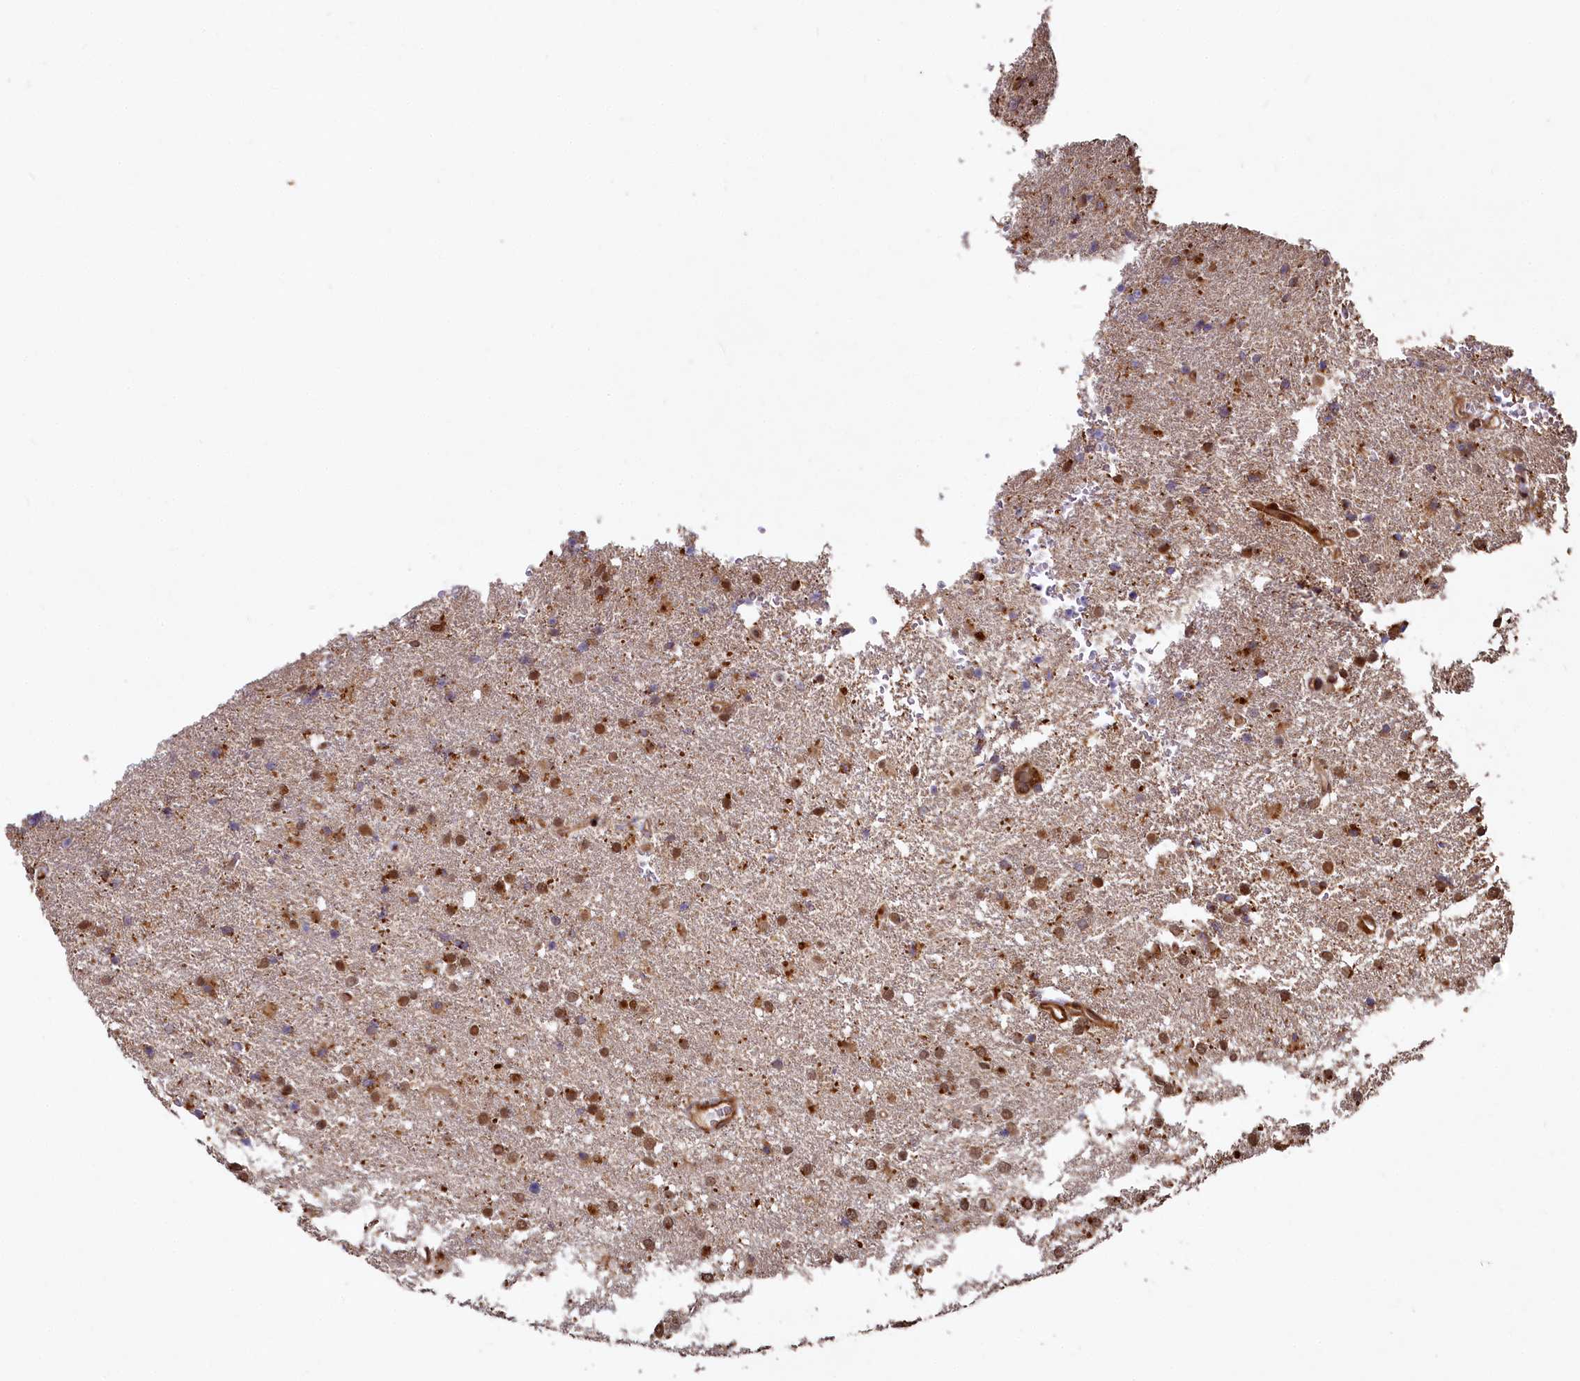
{"staining": {"intensity": "moderate", "quantity": ">75%", "location": "nuclear"}, "tissue": "glioma", "cell_type": "Tumor cells", "image_type": "cancer", "snomed": [{"axis": "morphology", "description": "Glioma, malignant, High grade"}, {"axis": "topography", "description": "Brain"}], "caption": "Malignant glioma (high-grade) stained with DAB immunohistochemistry (IHC) displays medium levels of moderate nuclear expression in approximately >75% of tumor cells.", "gene": "TRIM23", "patient": {"sex": "male", "age": 72}}